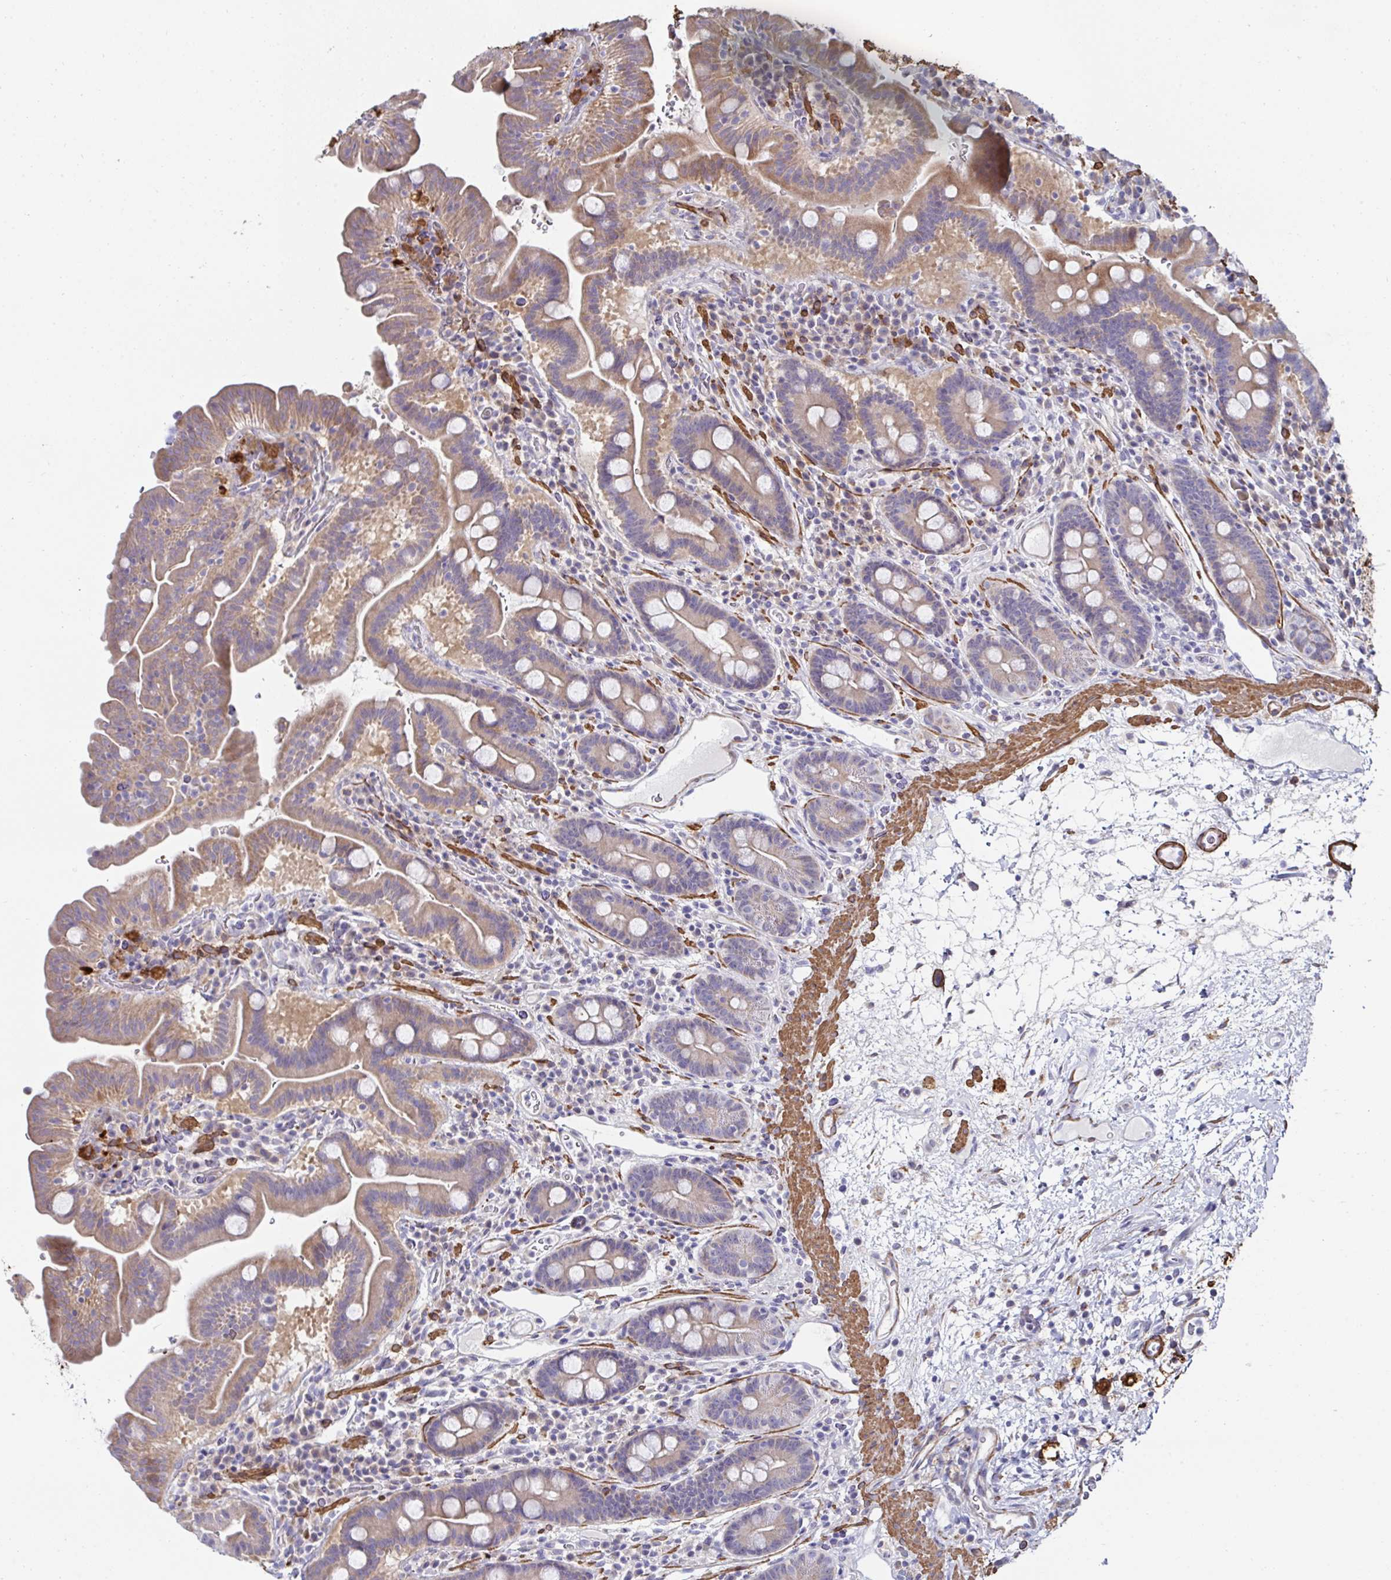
{"staining": {"intensity": "moderate", "quantity": "25%-75%", "location": "cytoplasmic/membranous"}, "tissue": "small intestine", "cell_type": "Glandular cells", "image_type": "normal", "snomed": [{"axis": "morphology", "description": "Normal tissue, NOS"}, {"axis": "topography", "description": "Small intestine"}], "caption": "Immunohistochemistry image of normal small intestine: small intestine stained using immunohistochemistry (IHC) displays medium levels of moderate protein expression localized specifically in the cytoplasmic/membranous of glandular cells, appearing as a cytoplasmic/membranous brown color.", "gene": "FBXL13", "patient": {"sex": "male", "age": 26}}